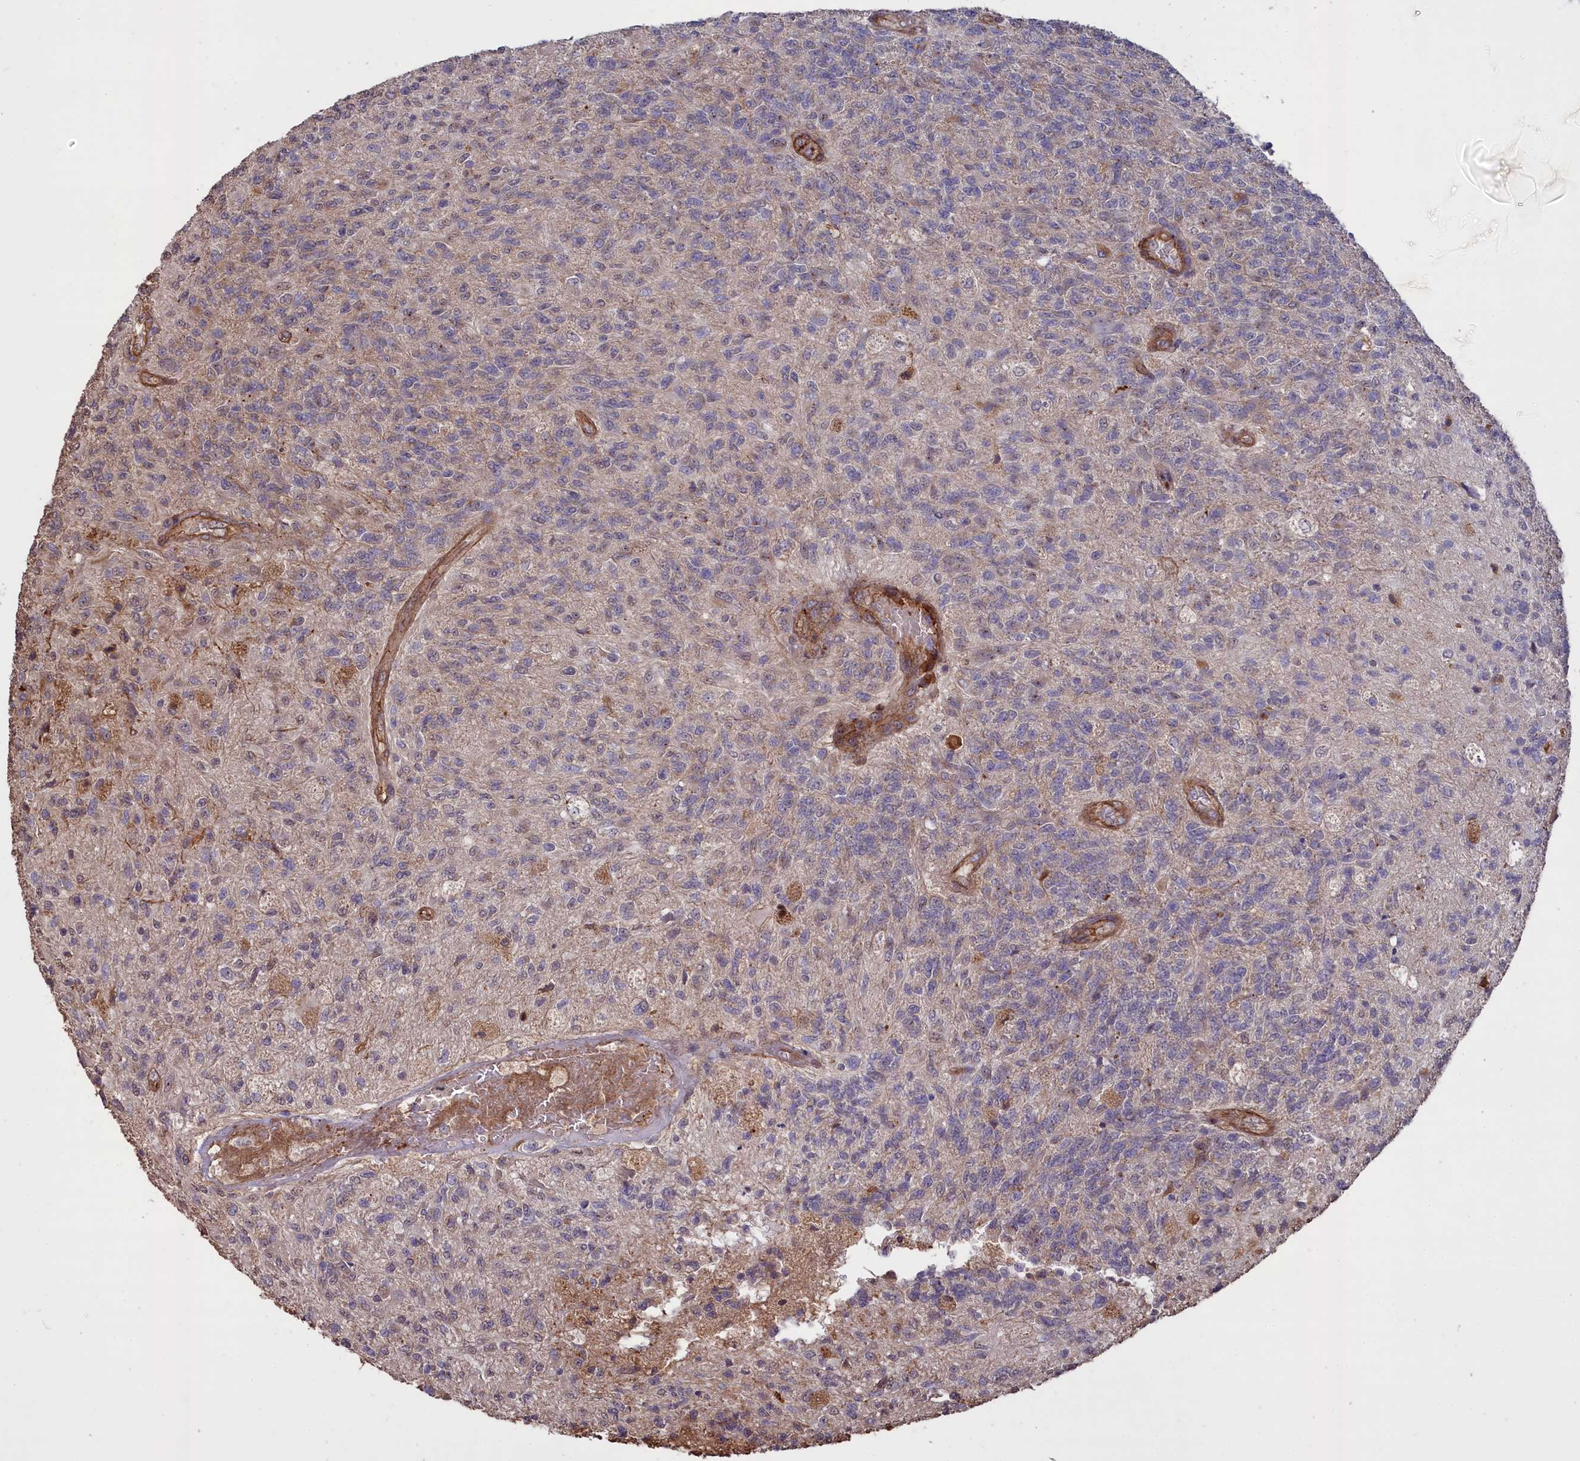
{"staining": {"intensity": "negative", "quantity": "none", "location": "none"}, "tissue": "glioma", "cell_type": "Tumor cells", "image_type": "cancer", "snomed": [{"axis": "morphology", "description": "Glioma, malignant, High grade"}, {"axis": "topography", "description": "Brain"}], "caption": "The image exhibits no staining of tumor cells in malignant glioma (high-grade).", "gene": "ATP6V0A2", "patient": {"sex": "male", "age": 56}}